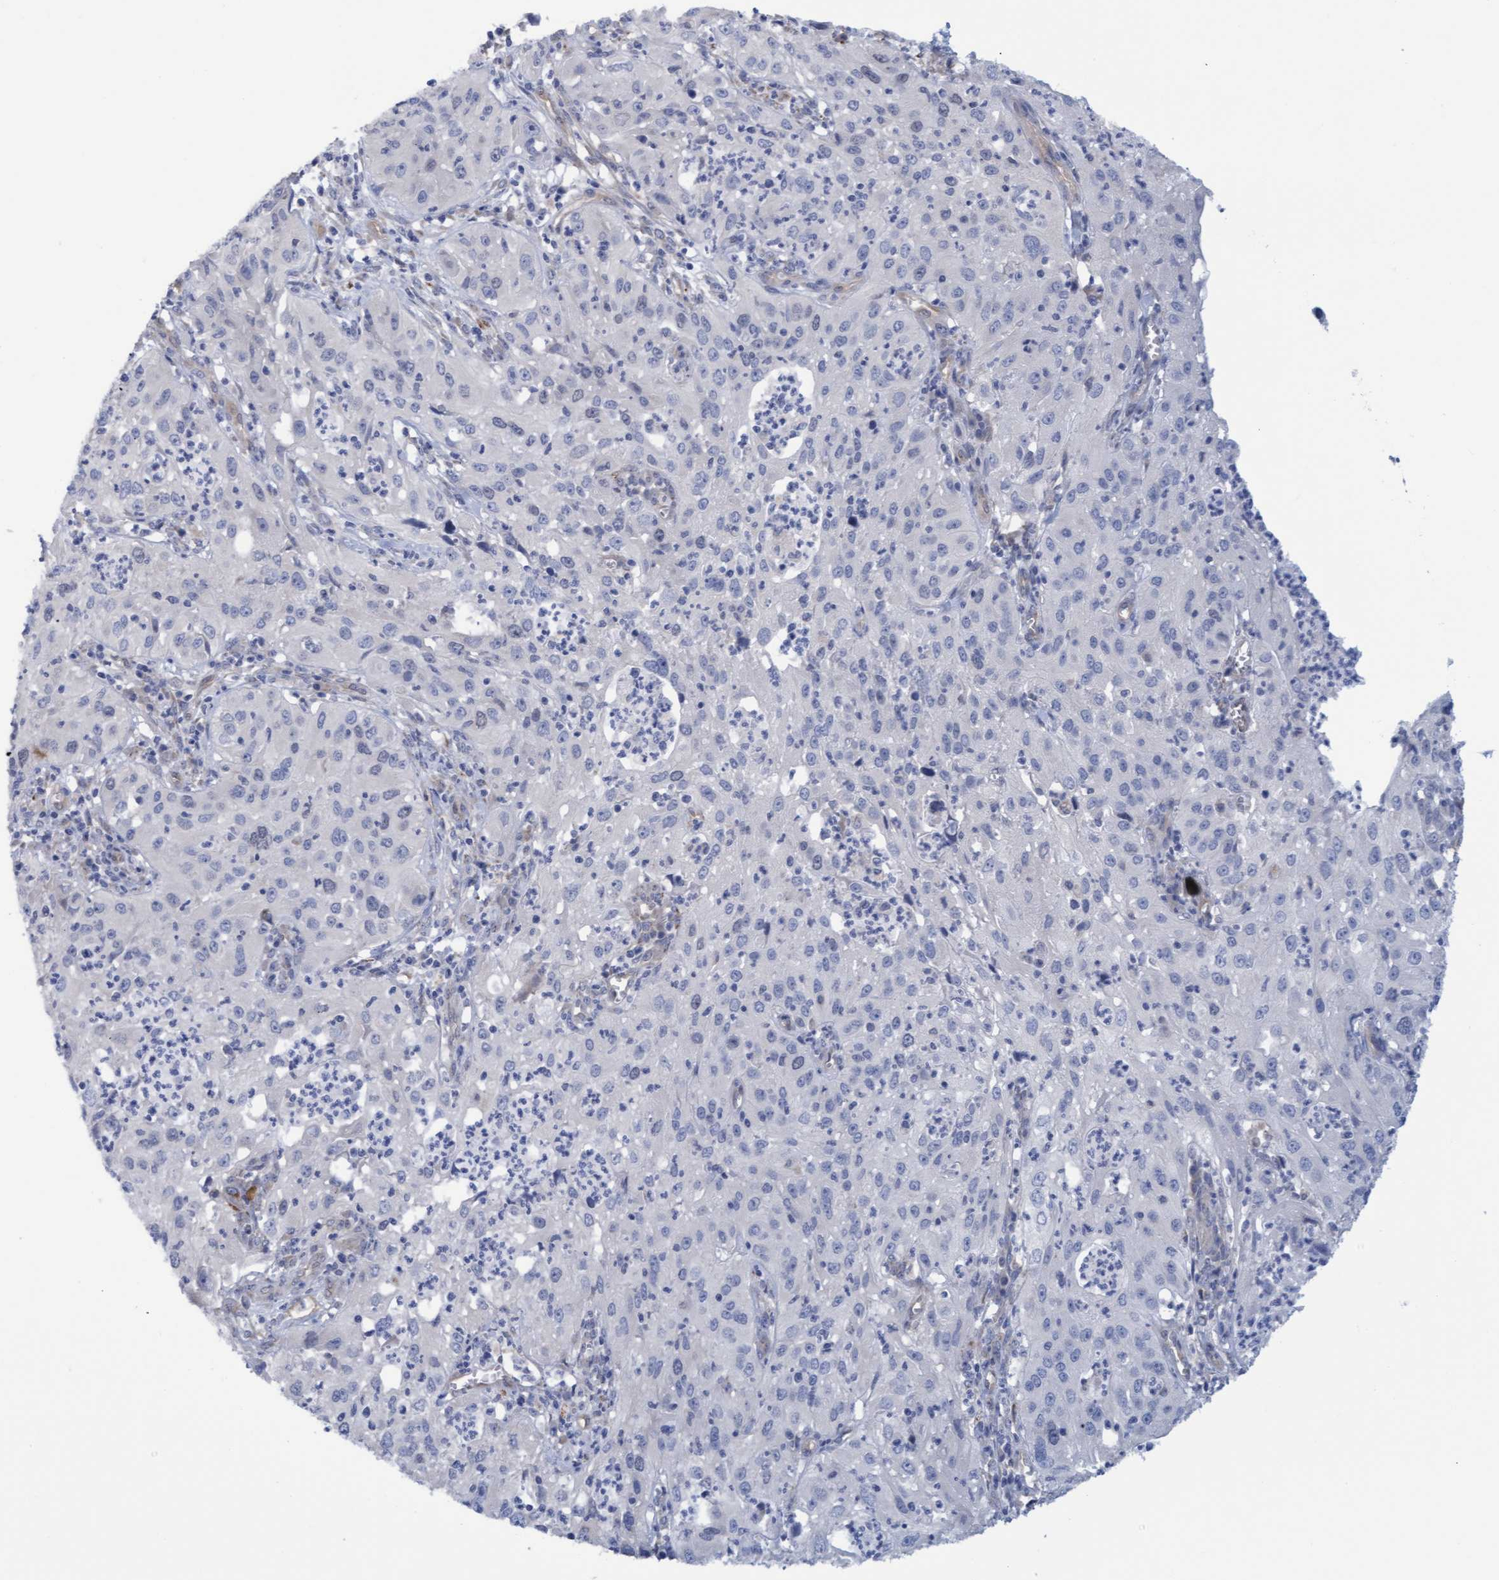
{"staining": {"intensity": "negative", "quantity": "none", "location": "none"}, "tissue": "cervical cancer", "cell_type": "Tumor cells", "image_type": "cancer", "snomed": [{"axis": "morphology", "description": "Squamous cell carcinoma, NOS"}, {"axis": "topography", "description": "Cervix"}], "caption": "A micrograph of cervical cancer stained for a protein reveals no brown staining in tumor cells.", "gene": "STXBP1", "patient": {"sex": "female", "age": 32}}